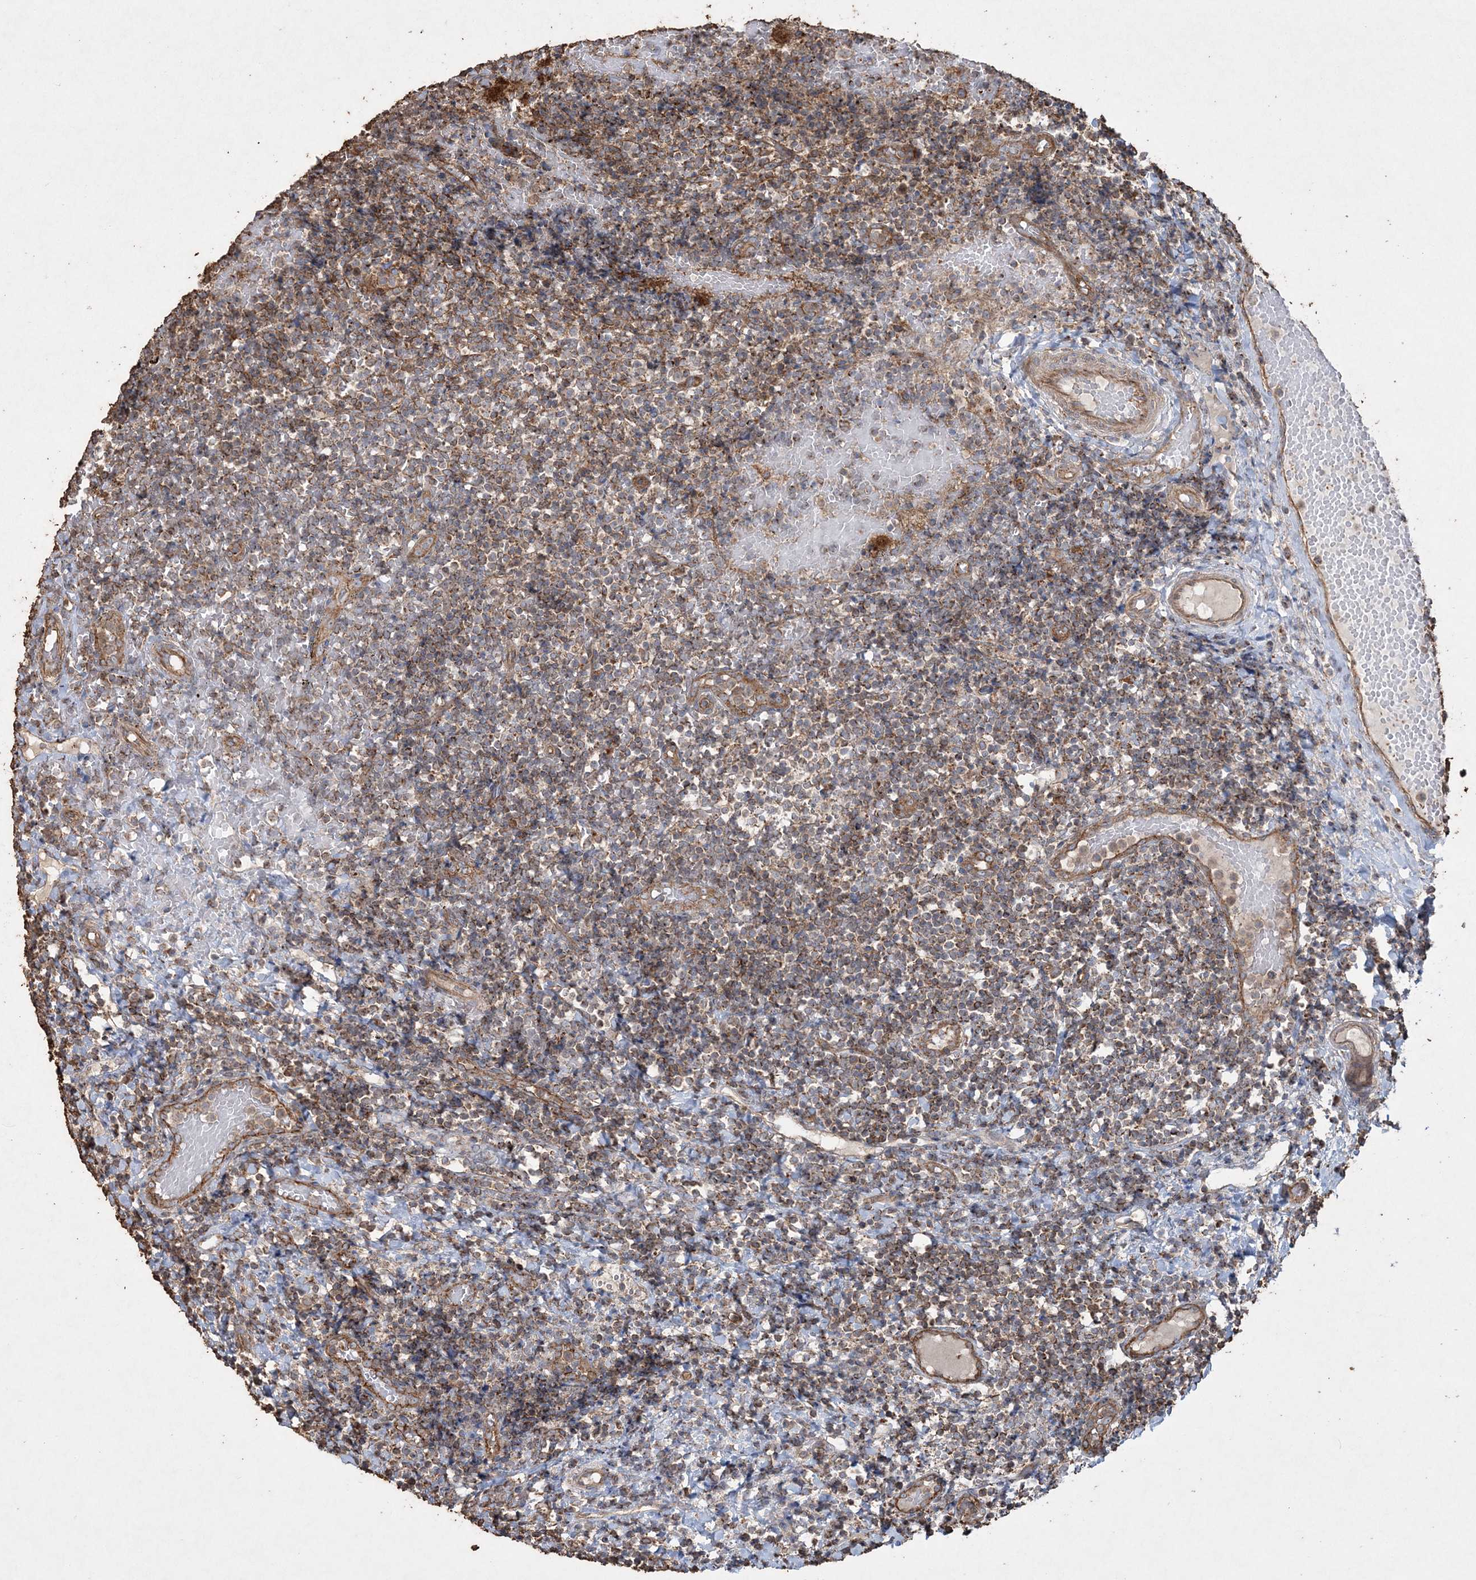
{"staining": {"intensity": "moderate", "quantity": ">75%", "location": "cytoplasmic/membranous"}, "tissue": "tonsil", "cell_type": "Germinal center cells", "image_type": "normal", "snomed": [{"axis": "morphology", "description": "Normal tissue, NOS"}, {"axis": "topography", "description": "Tonsil"}], "caption": "DAB (3,3'-diaminobenzidine) immunohistochemical staining of unremarkable human tonsil demonstrates moderate cytoplasmic/membranous protein expression in about >75% of germinal center cells.", "gene": "TTC7A", "patient": {"sex": "female", "age": 19}}